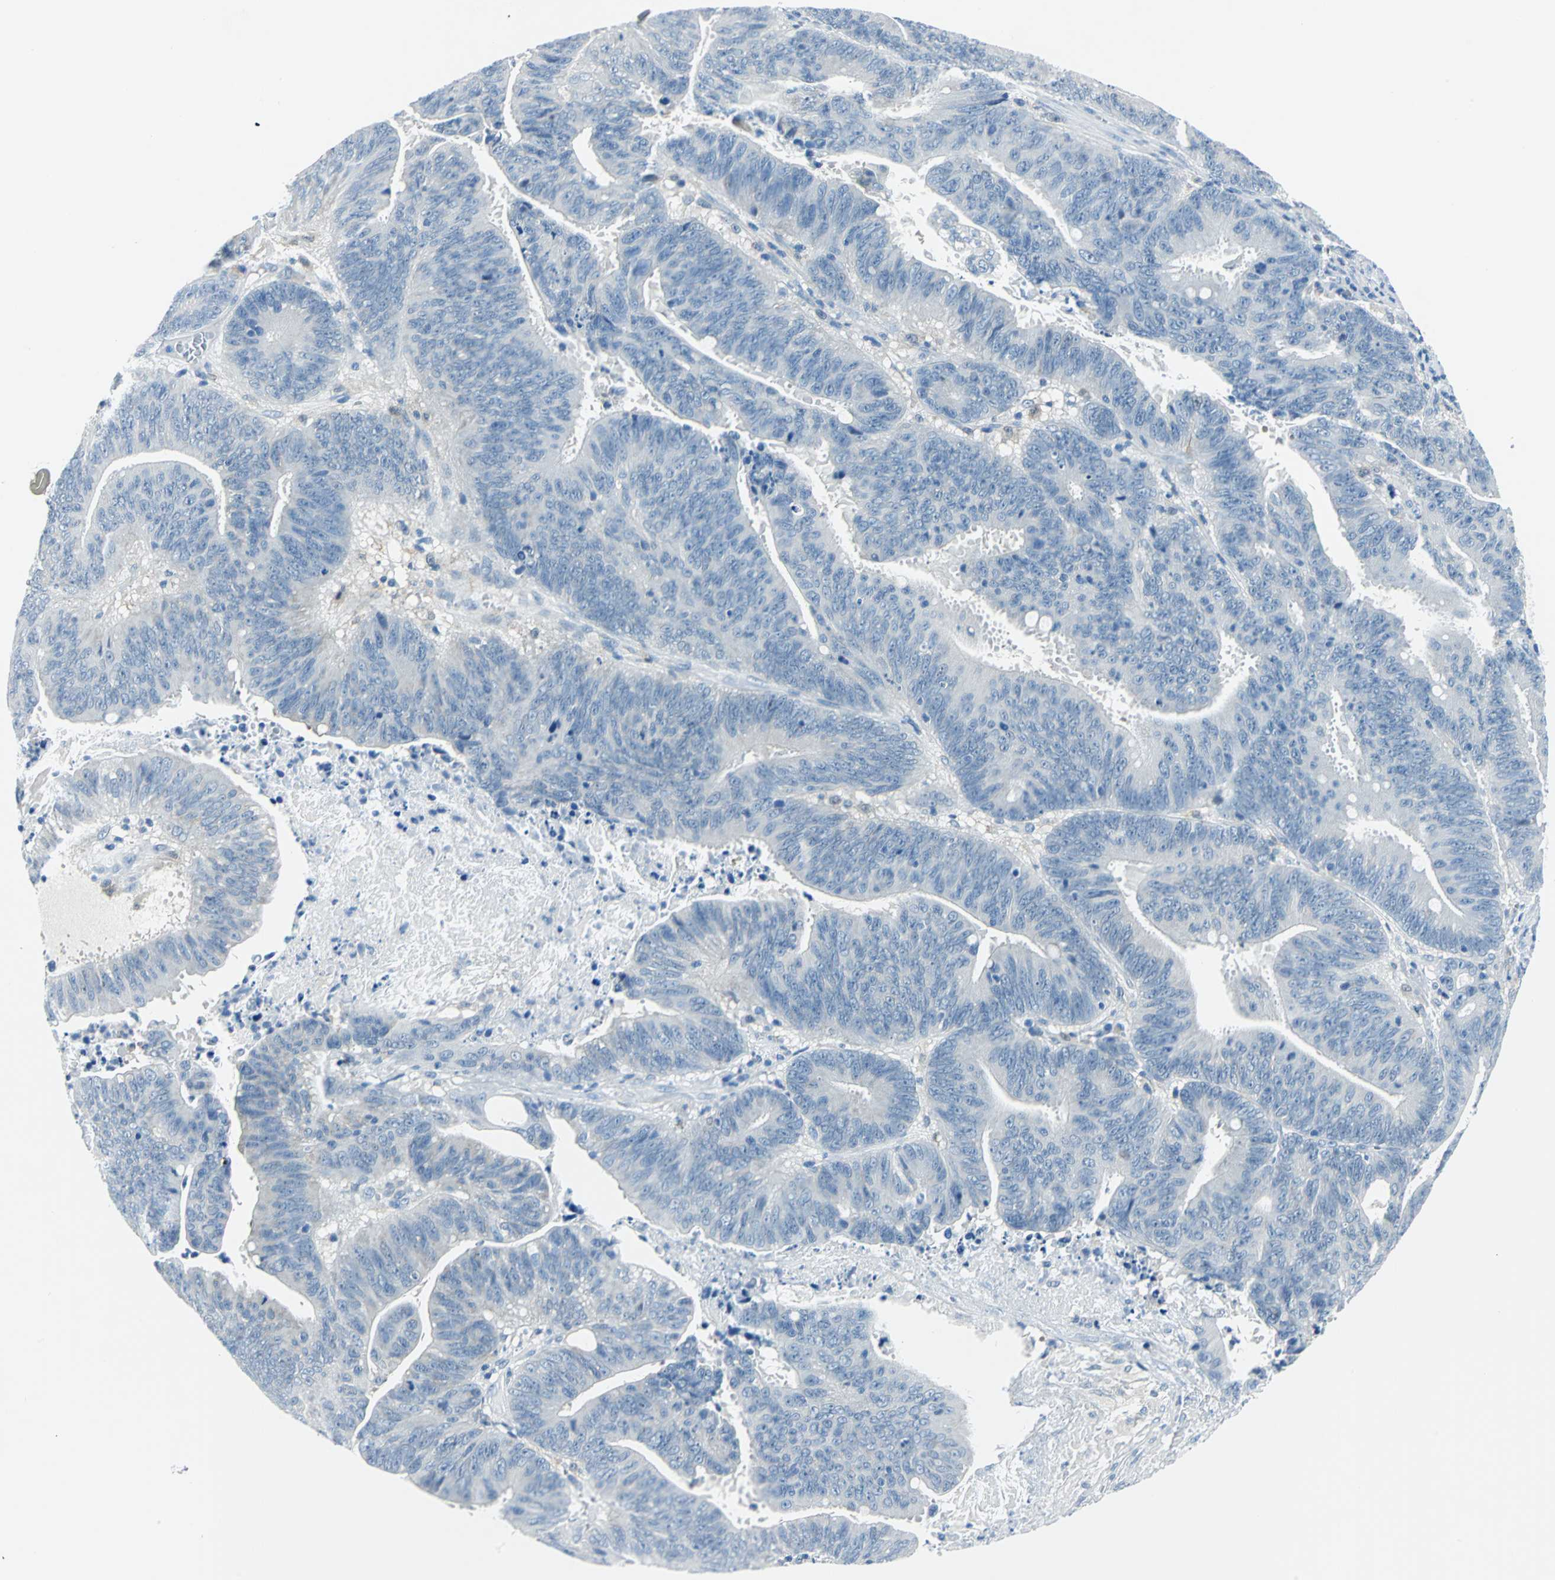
{"staining": {"intensity": "negative", "quantity": "none", "location": "none"}, "tissue": "colorectal cancer", "cell_type": "Tumor cells", "image_type": "cancer", "snomed": [{"axis": "morphology", "description": "Adenocarcinoma, NOS"}, {"axis": "topography", "description": "Colon"}], "caption": "Image shows no protein staining in tumor cells of colorectal cancer tissue.", "gene": "AKR1A1", "patient": {"sex": "male", "age": 45}}